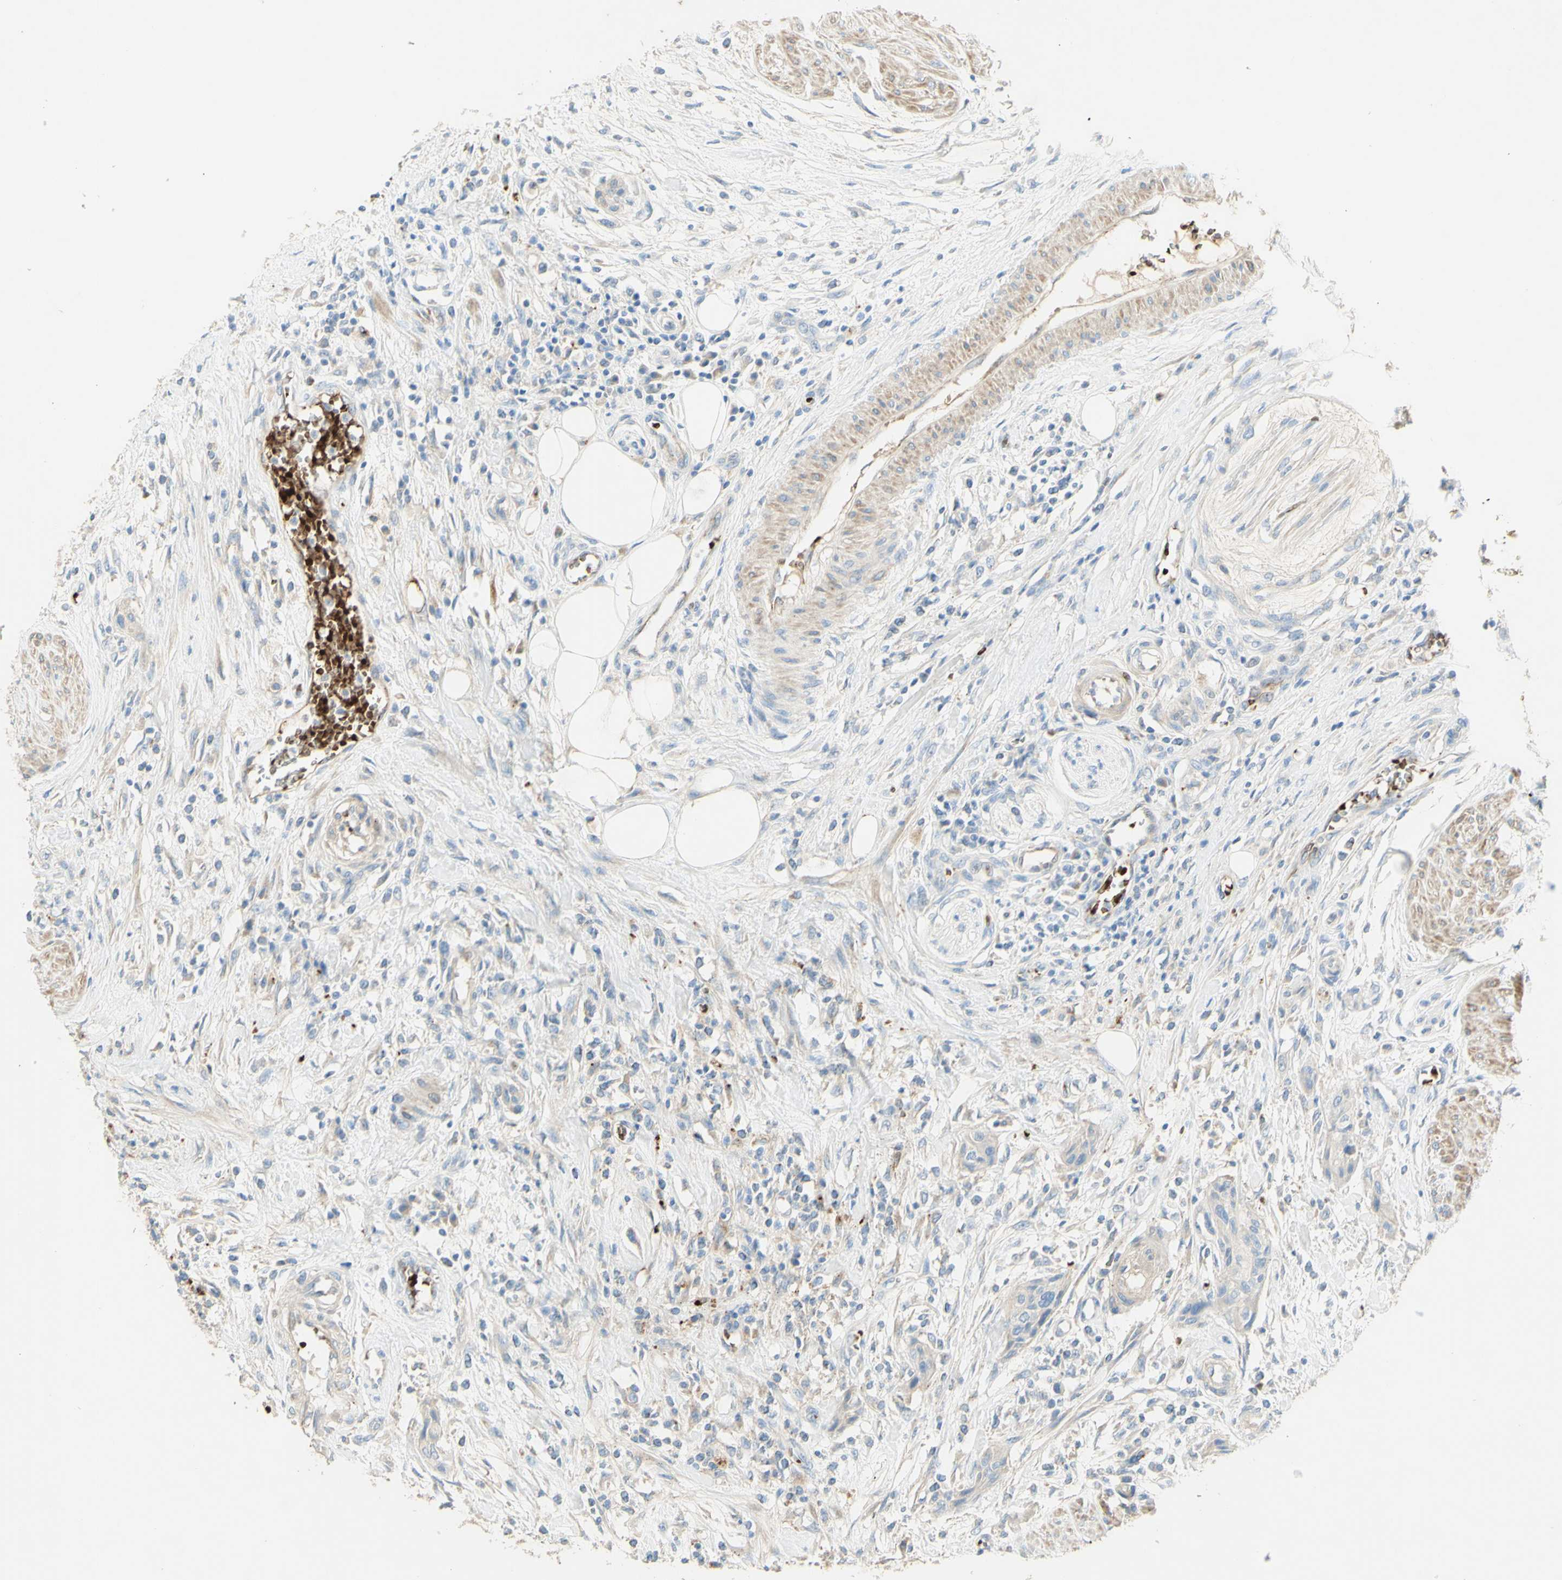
{"staining": {"intensity": "weak", "quantity": "<25%", "location": "cytoplasmic/membranous"}, "tissue": "urothelial cancer", "cell_type": "Tumor cells", "image_type": "cancer", "snomed": [{"axis": "morphology", "description": "Urothelial carcinoma, High grade"}, {"axis": "topography", "description": "Urinary bladder"}], "caption": "High magnification brightfield microscopy of high-grade urothelial carcinoma stained with DAB (3,3'-diaminobenzidine) (brown) and counterstained with hematoxylin (blue): tumor cells show no significant staining. (Immunohistochemistry (ihc), brightfield microscopy, high magnification).", "gene": "GAN", "patient": {"sex": "male", "age": 35}}